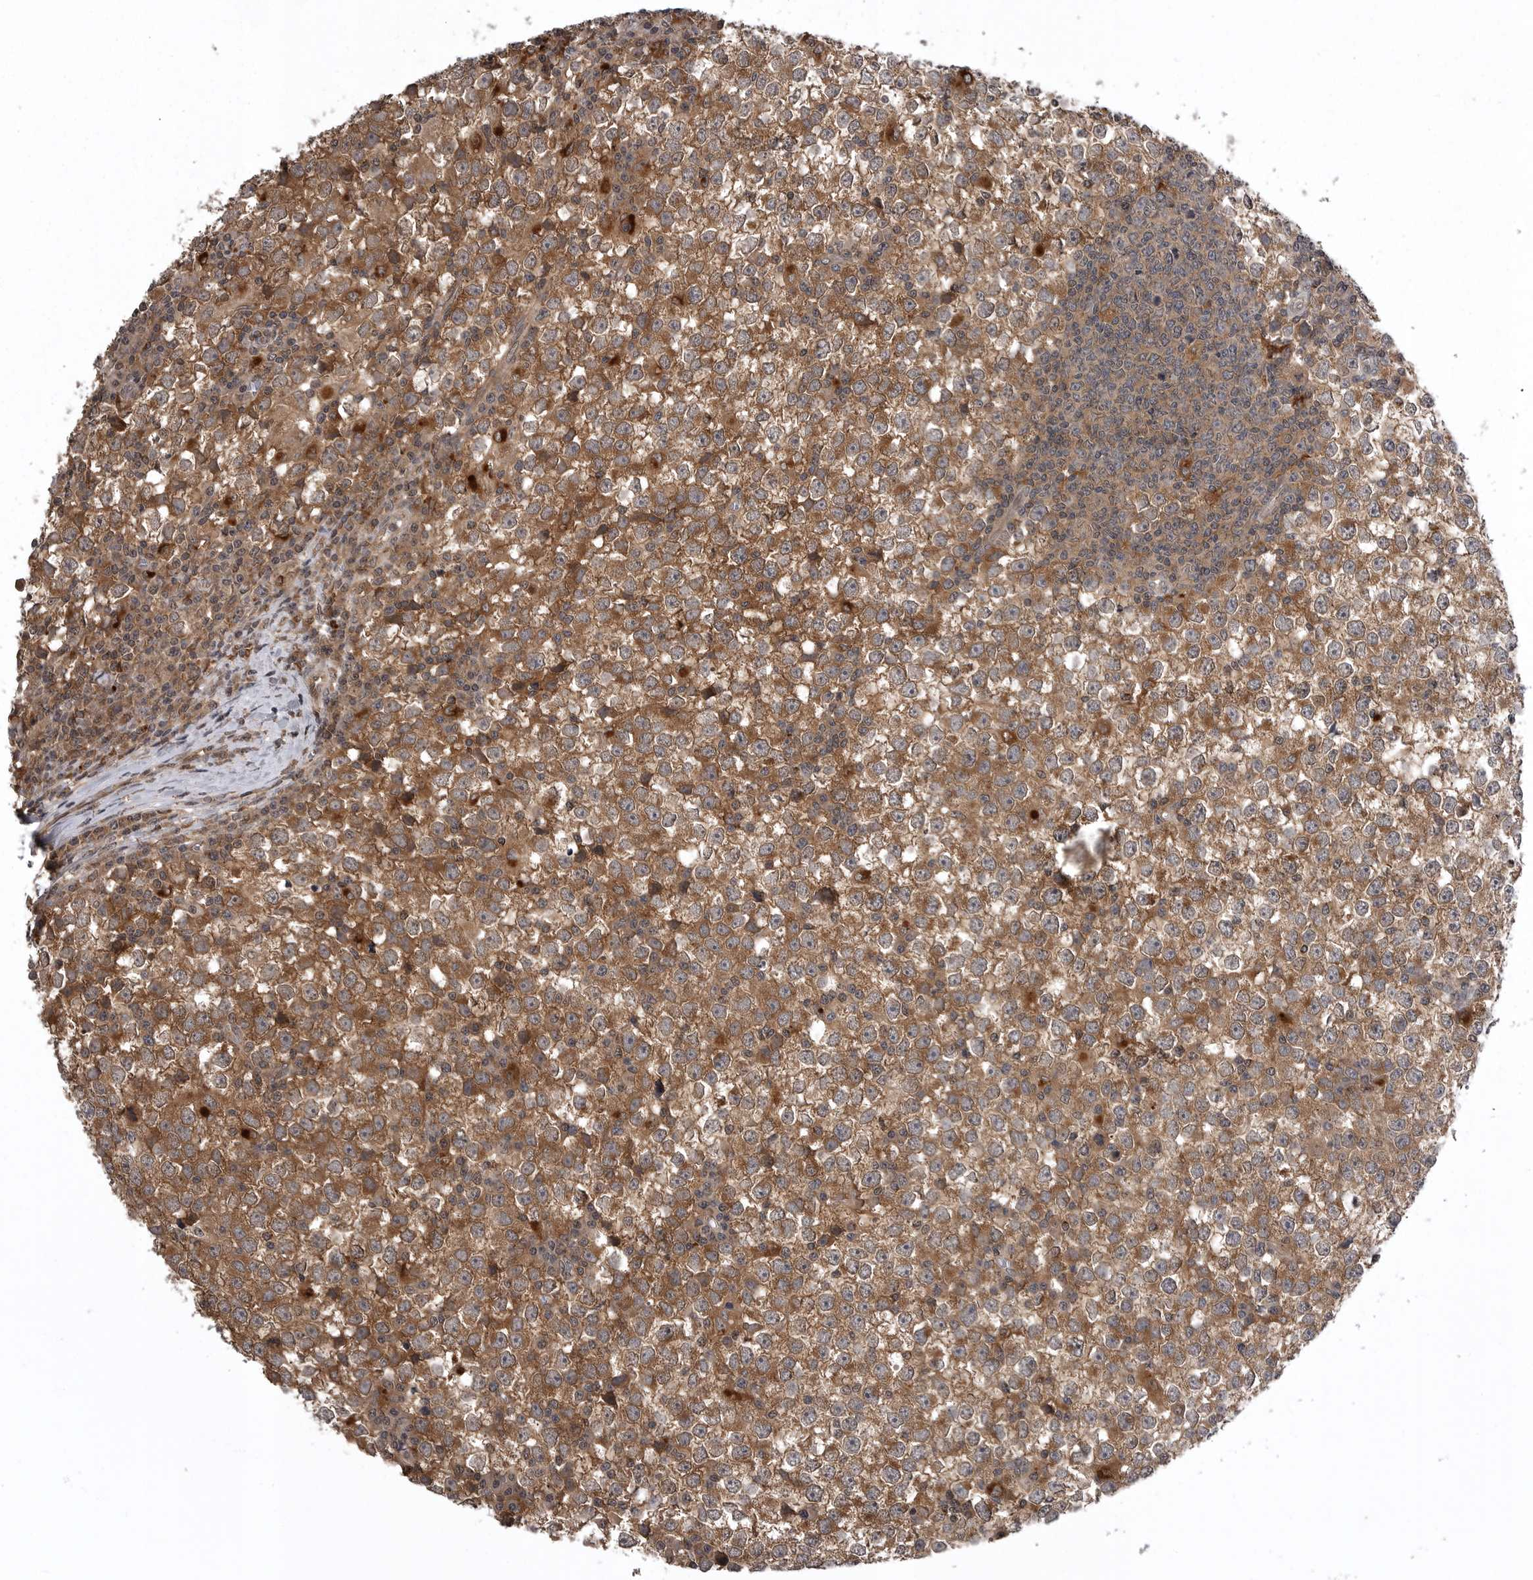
{"staining": {"intensity": "moderate", "quantity": ">75%", "location": "cytoplasmic/membranous"}, "tissue": "testis cancer", "cell_type": "Tumor cells", "image_type": "cancer", "snomed": [{"axis": "morphology", "description": "Seminoma, NOS"}, {"axis": "topography", "description": "Testis"}], "caption": "Immunohistochemistry (IHC) (DAB (3,3'-diaminobenzidine)) staining of seminoma (testis) shows moderate cytoplasmic/membranous protein staining in about >75% of tumor cells.", "gene": "AOAH", "patient": {"sex": "male", "age": 65}}